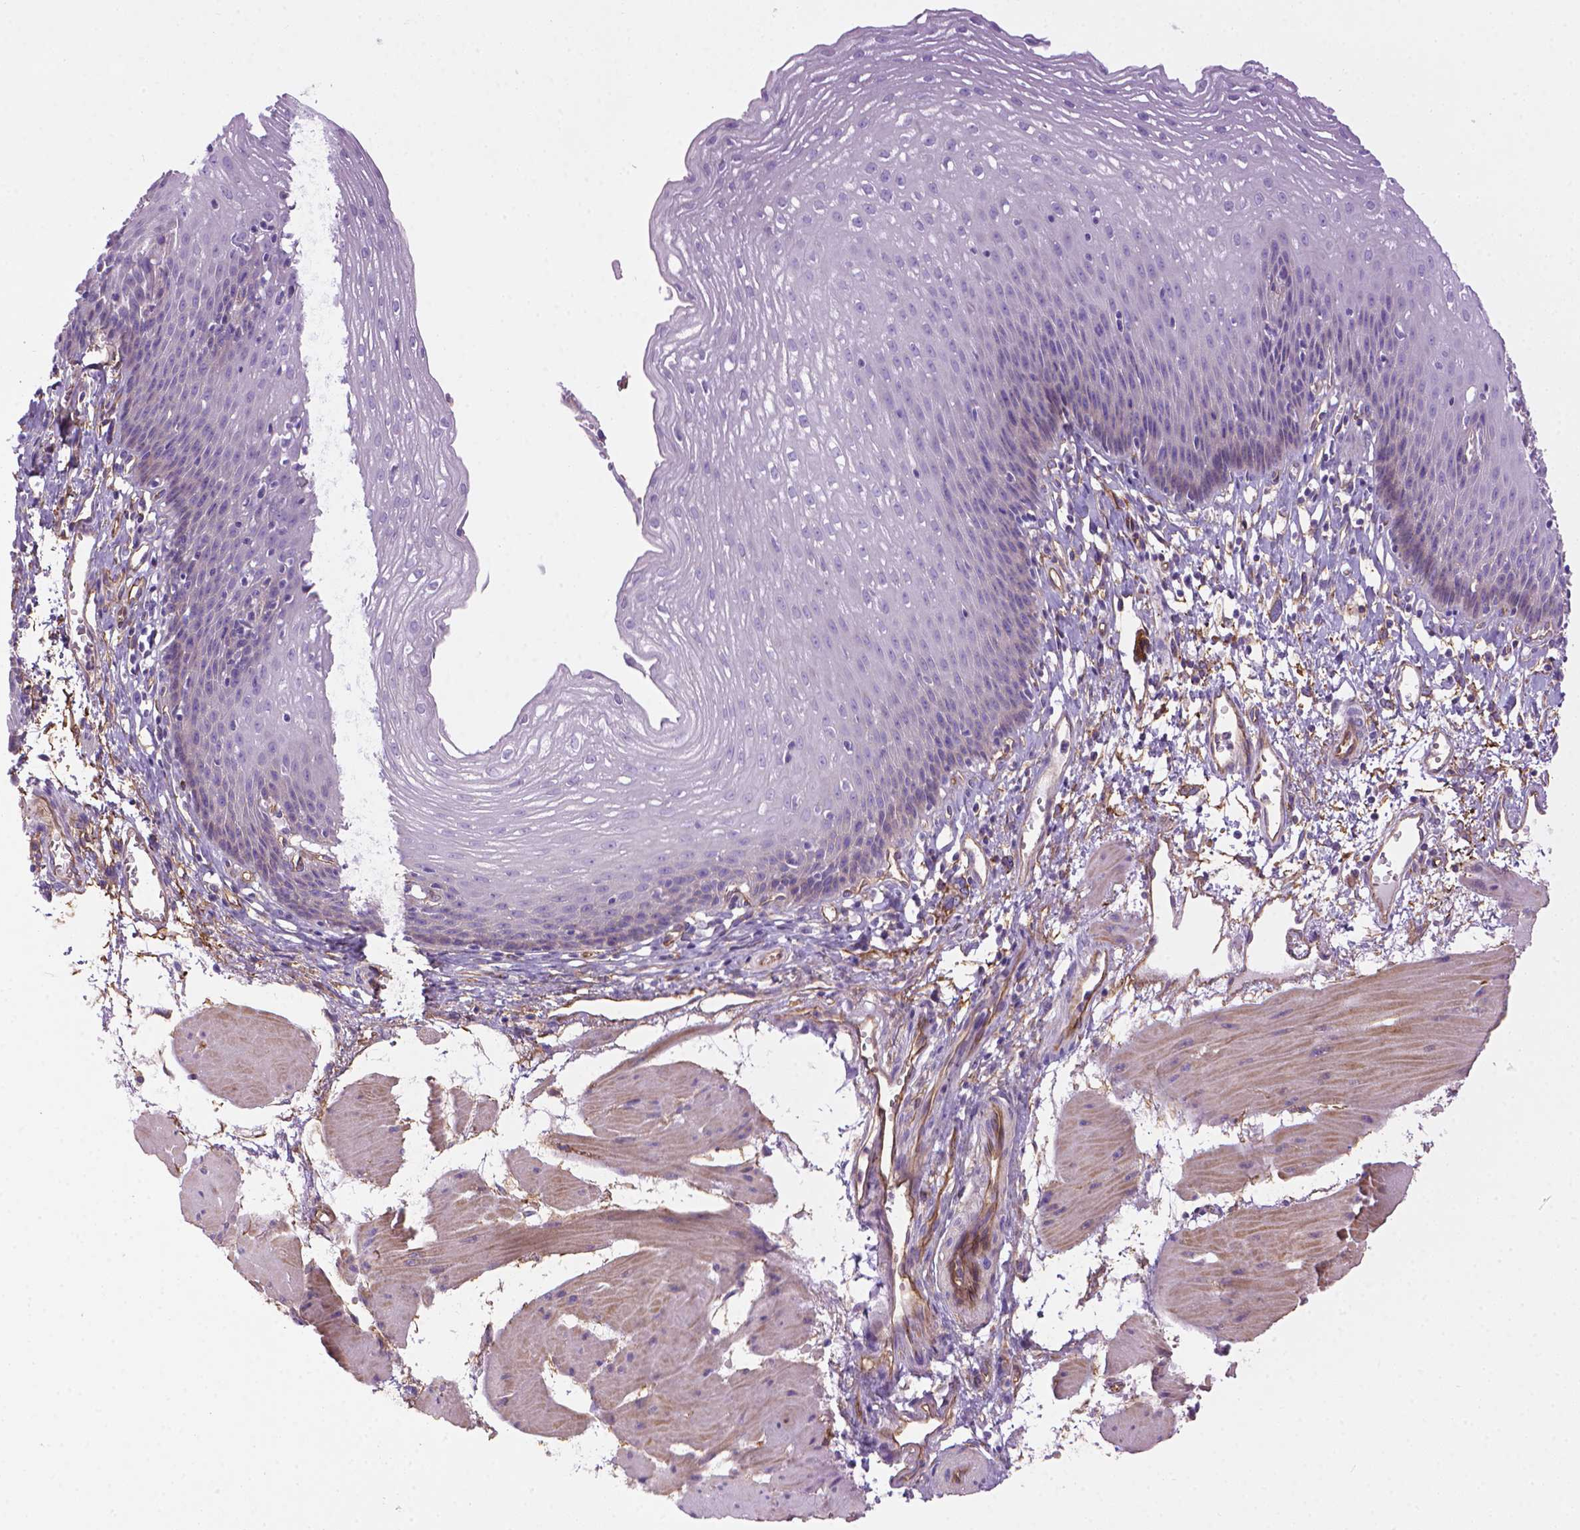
{"staining": {"intensity": "negative", "quantity": "none", "location": "none"}, "tissue": "esophagus", "cell_type": "Squamous epithelial cells", "image_type": "normal", "snomed": [{"axis": "morphology", "description": "Normal tissue, NOS"}, {"axis": "topography", "description": "Esophagus"}], "caption": "An IHC micrograph of unremarkable esophagus is shown. There is no staining in squamous epithelial cells of esophagus.", "gene": "TENT5A", "patient": {"sex": "female", "age": 64}}